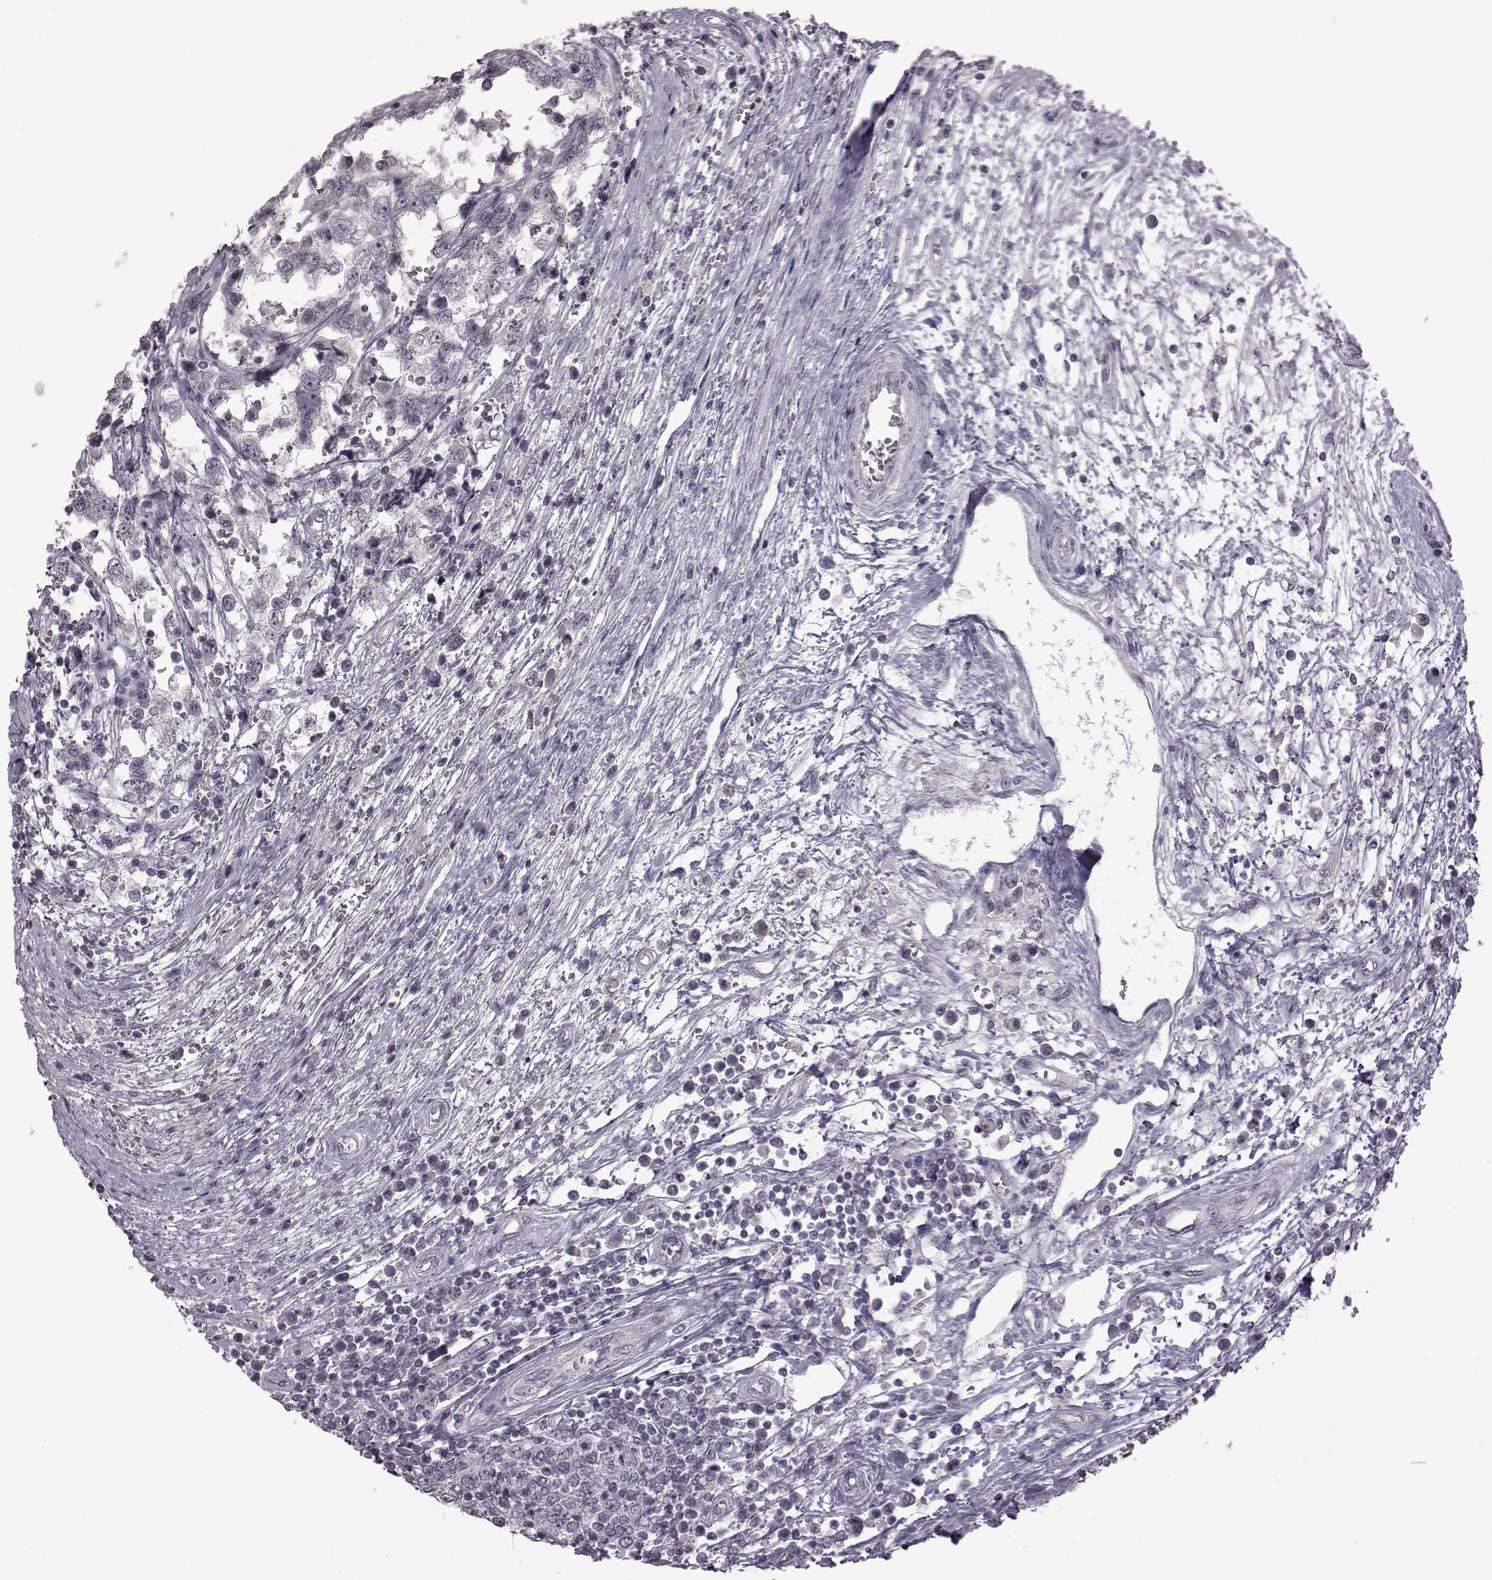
{"staining": {"intensity": "negative", "quantity": "none", "location": "none"}, "tissue": "testis cancer", "cell_type": "Tumor cells", "image_type": "cancer", "snomed": [{"axis": "morphology", "description": "Normal tissue, NOS"}, {"axis": "morphology", "description": "Seminoma, NOS"}, {"axis": "topography", "description": "Testis"}, {"axis": "topography", "description": "Epididymis"}], "caption": "A photomicrograph of human seminoma (testis) is negative for staining in tumor cells. (Brightfield microscopy of DAB immunohistochemistry at high magnification).", "gene": "GAL", "patient": {"sex": "male", "age": 34}}